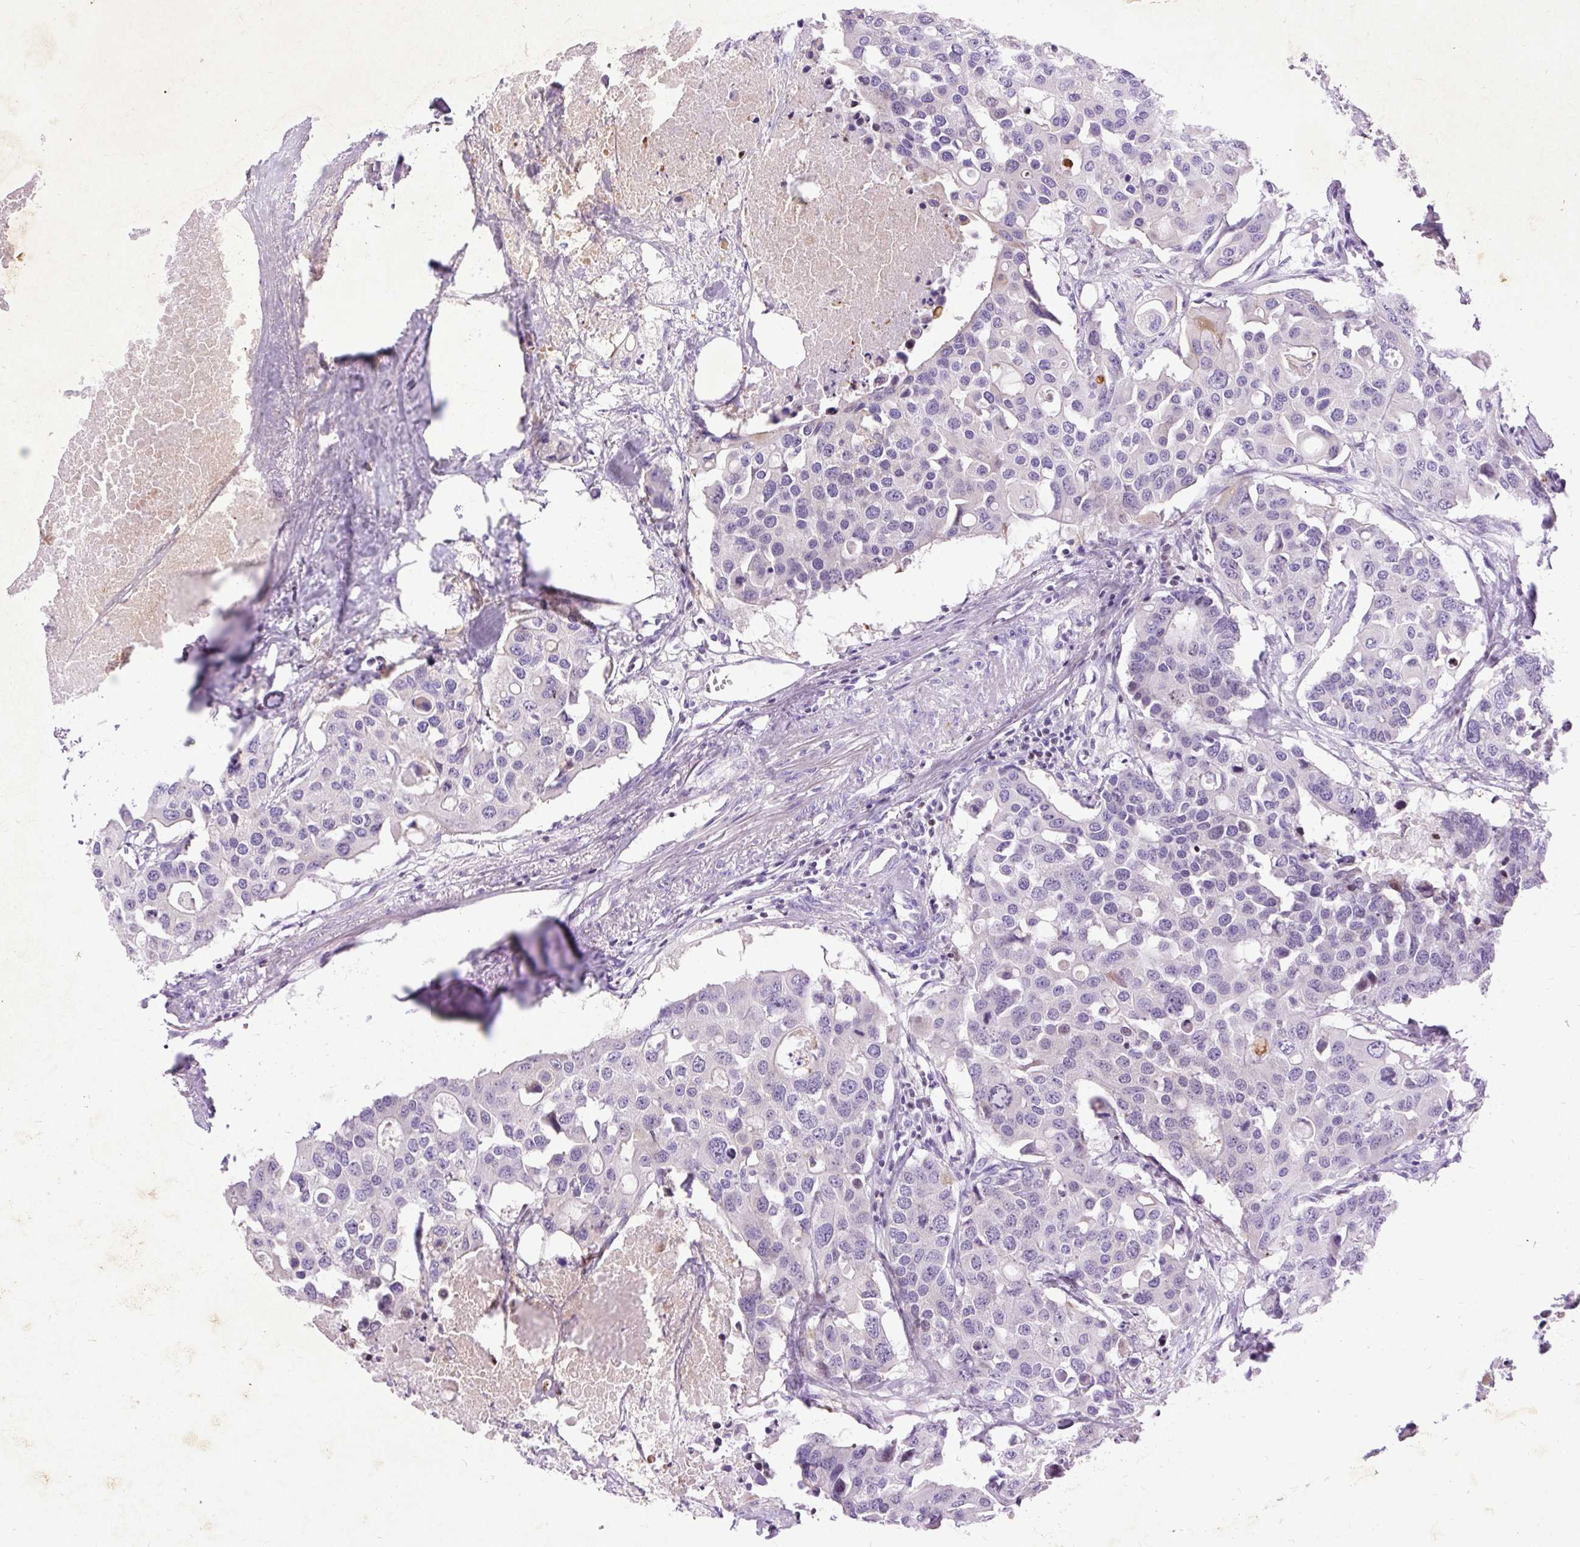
{"staining": {"intensity": "negative", "quantity": "none", "location": "none"}, "tissue": "colorectal cancer", "cell_type": "Tumor cells", "image_type": "cancer", "snomed": [{"axis": "morphology", "description": "Adenocarcinoma, NOS"}, {"axis": "topography", "description": "Colon"}], "caption": "This is an immunohistochemistry image of colorectal cancer. There is no staining in tumor cells.", "gene": "SPC24", "patient": {"sex": "male", "age": 77}}